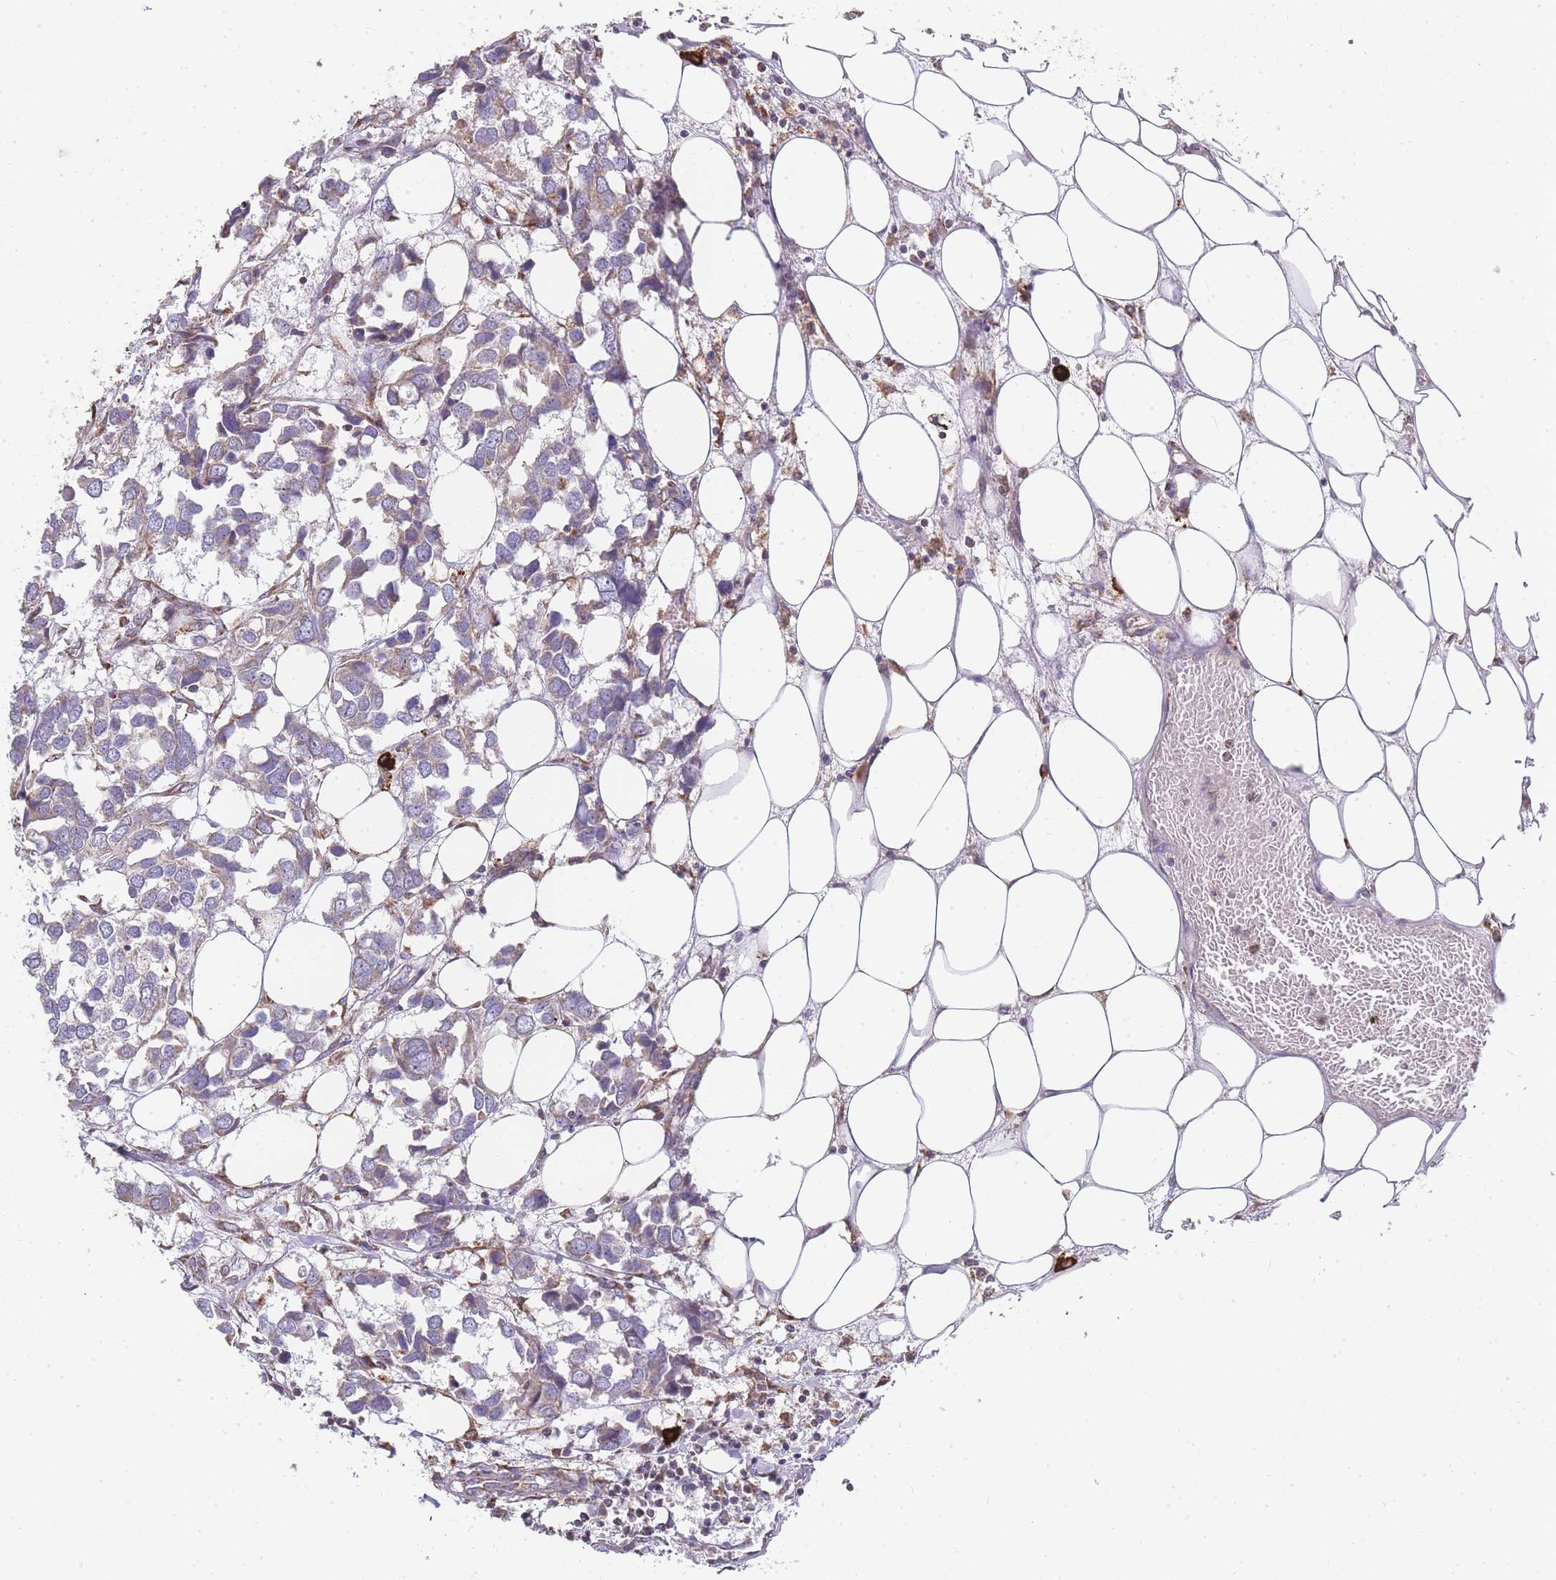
{"staining": {"intensity": "moderate", "quantity": "<25%", "location": "cytoplasmic/membranous"}, "tissue": "breast cancer", "cell_type": "Tumor cells", "image_type": "cancer", "snomed": [{"axis": "morphology", "description": "Duct carcinoma"}, {"axis": "topography", "description": "Breast"}], "caption": "Breast infiltrating ductal carcinoma stained for a protein (brown) reveals moderate cytoplasmic/membranous positive expression in about <25% of tumor cells.", "gene": "ADCY9", "patient": {"sex": "female", "age": 83}}